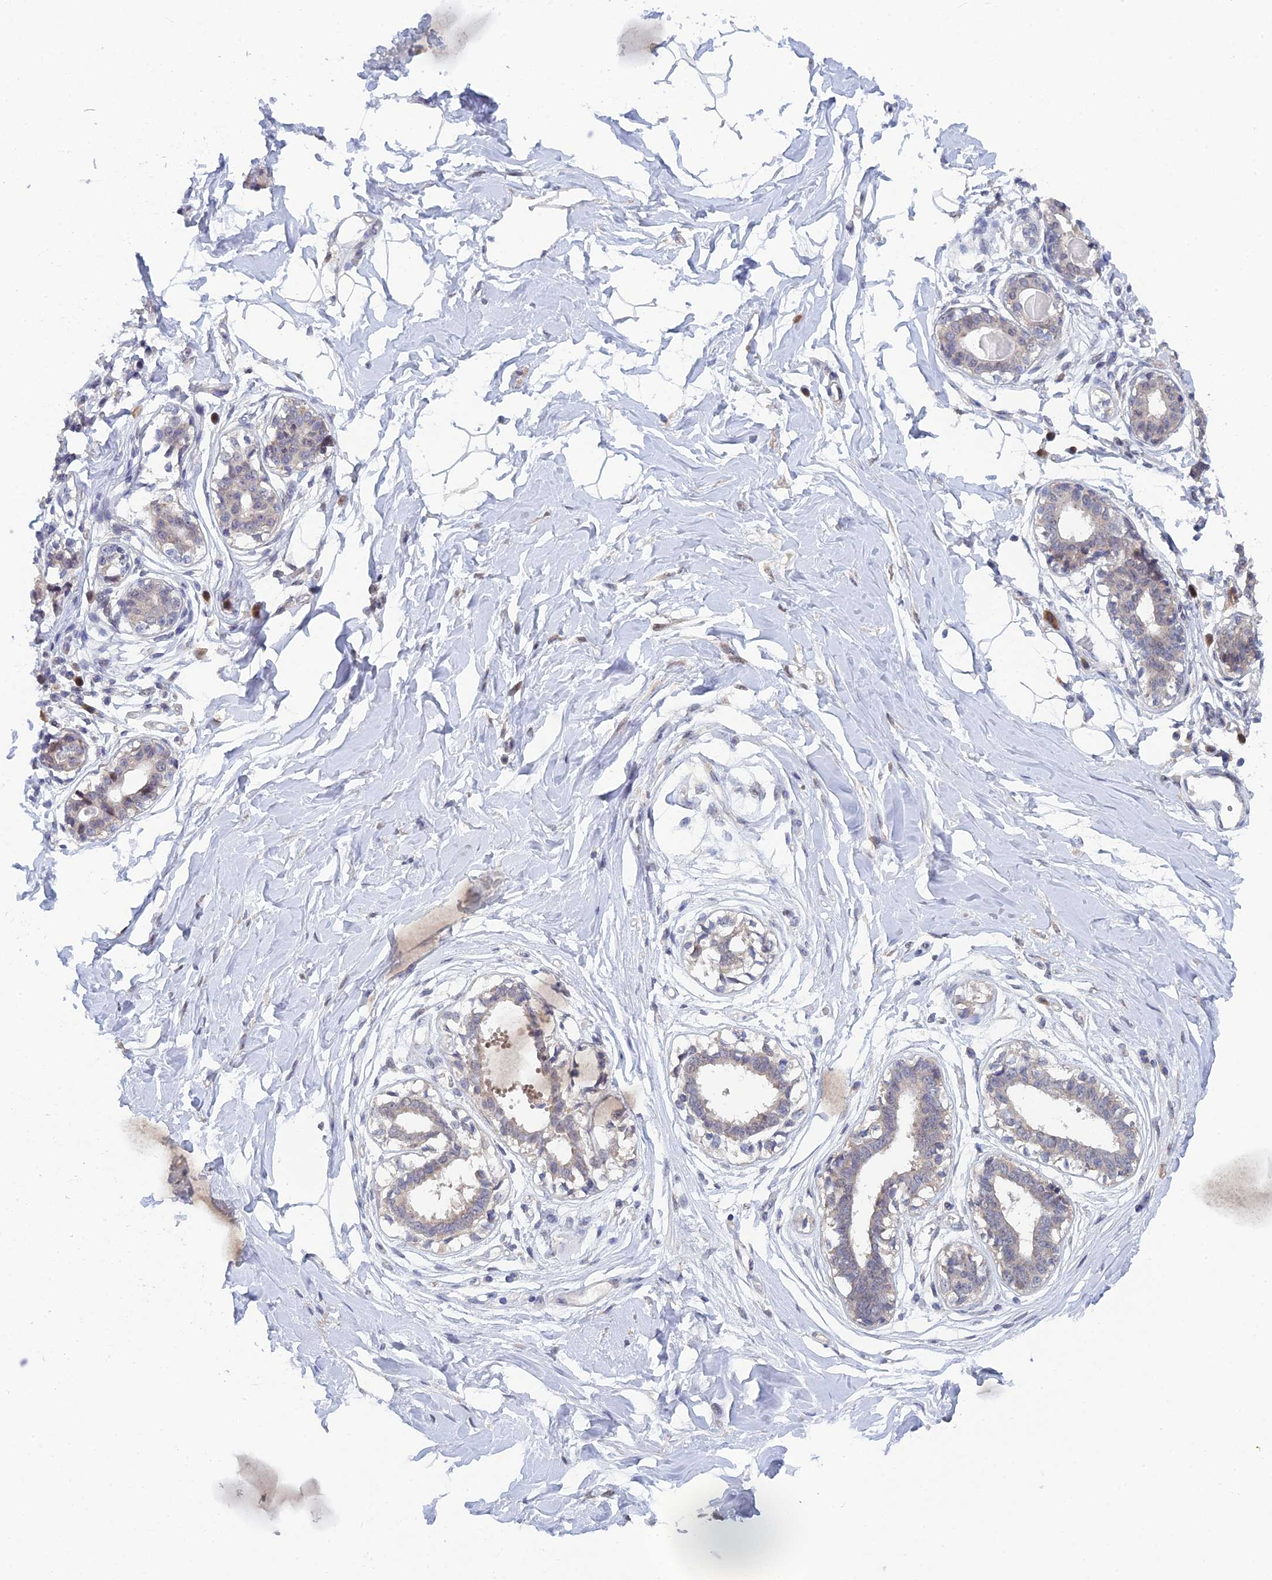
{"staining": {"intensity": "negative", "quantity": "none", "location": "none"}, "tissue": "breast", "cell_type": "Adipocytes", "image_type": "normal", "snomed": [{"axis": "morphology", "description": "Normal tissue, NOS"}, {"axis": "topography", "description": "Breast"}], "caption": "An IHC image of normal breast is shown. There is no staining in adipocytes of breast.", "gene": "SRA1", "patient": {"sex": "female", "age": 45}}